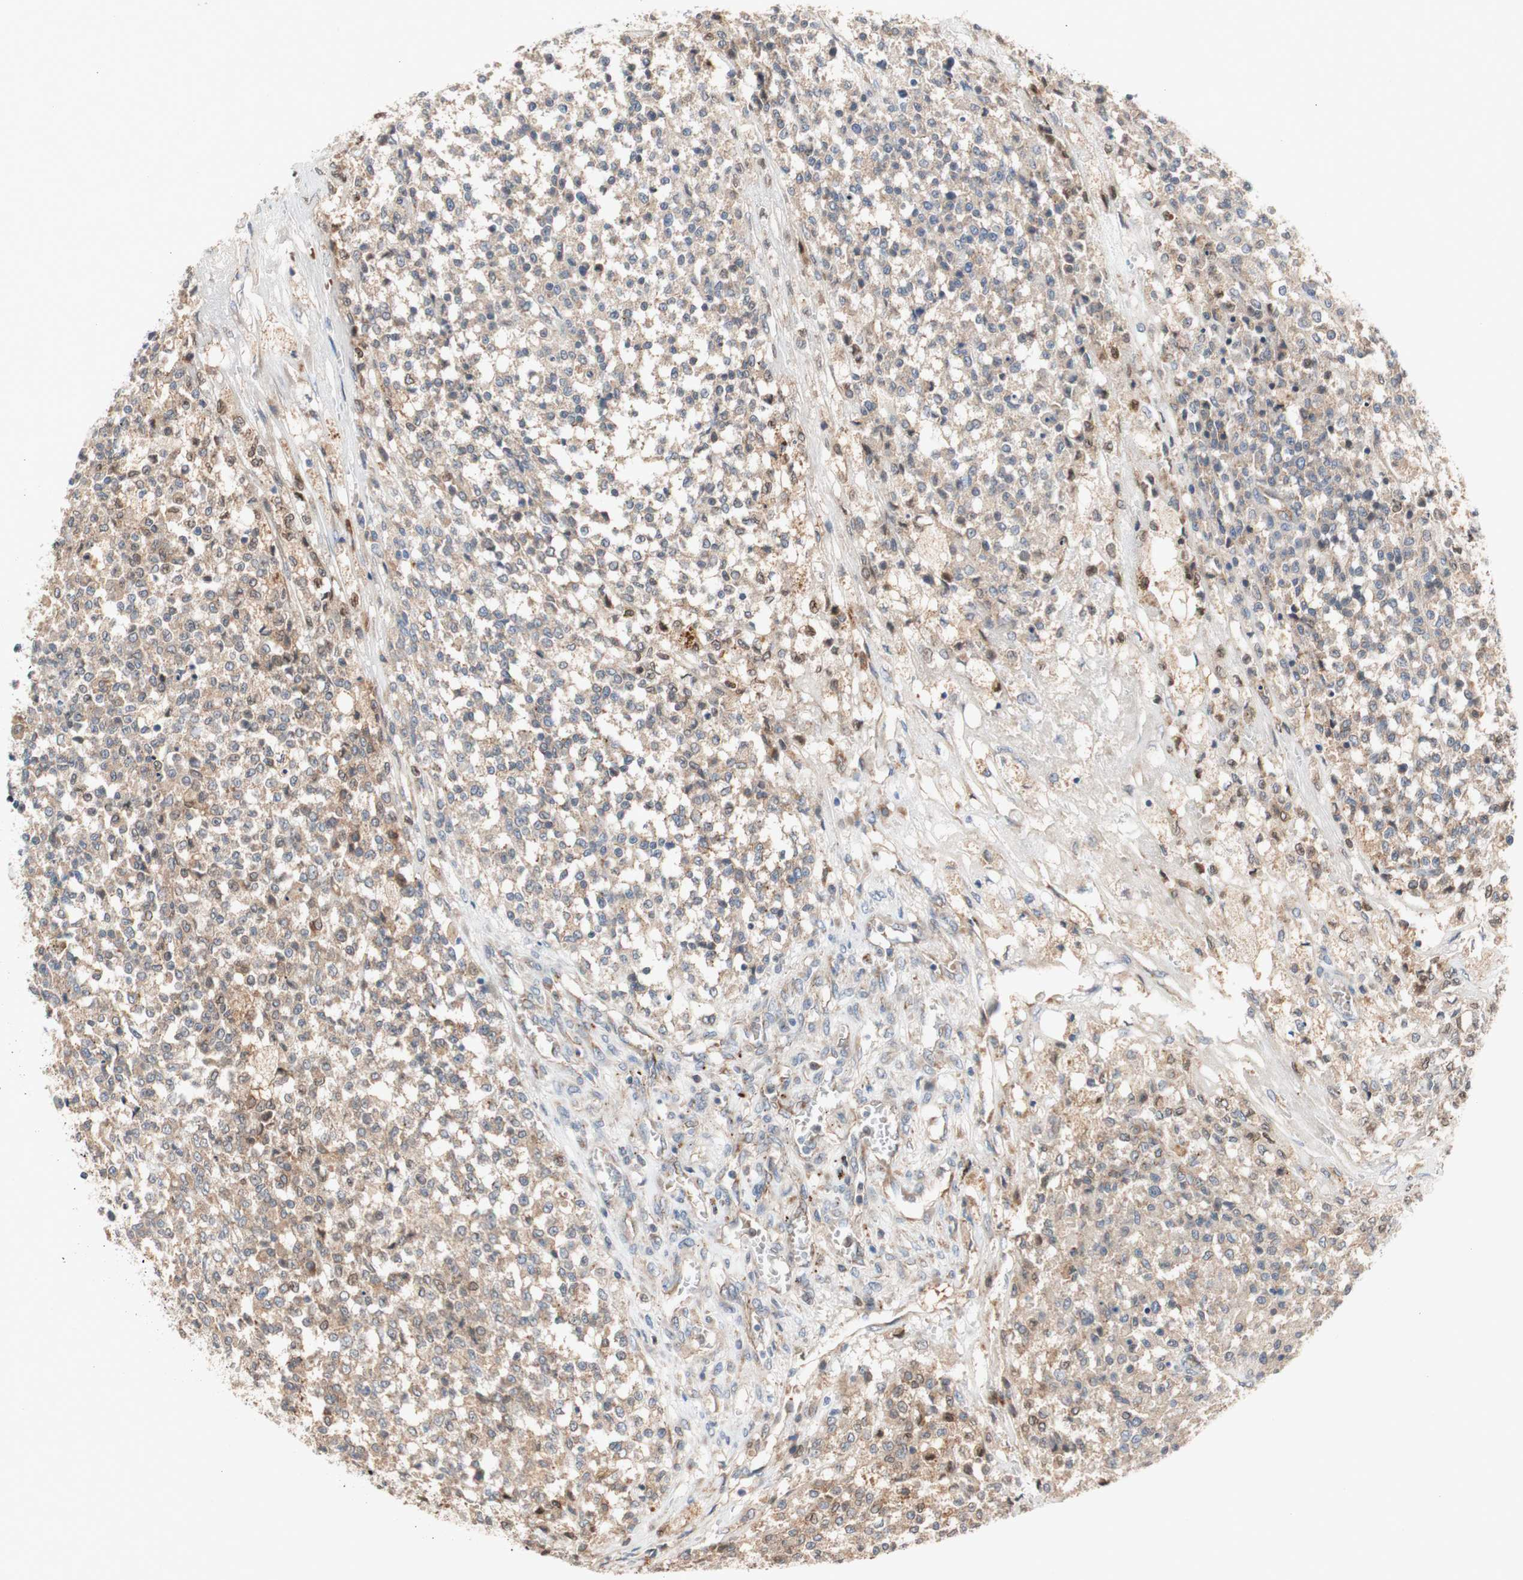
{"staining": {"intensity": "weak", "quantity": ">75%", "location": "cytoplasmic/membranous,nuclear"}, "tissue": "testis cancer", "cell_type": "Tumor cells", "image_type": "cancer", "snomed": [{"axis": "morphology", "description": "Seminoma, NOS"}, {"axis": "topography", "description": "Testis"}], "caption": "IHC of human seminoma (testis) shows low levels of weak cytoplasmic/membranous and nuclear positivity in approximately >75% of tumor cells. IHC stains the protein of interest in brown and the nuclei are stained blue.", "gene": "PDGFB", "patient": {"sex": "male", "age": 59}}